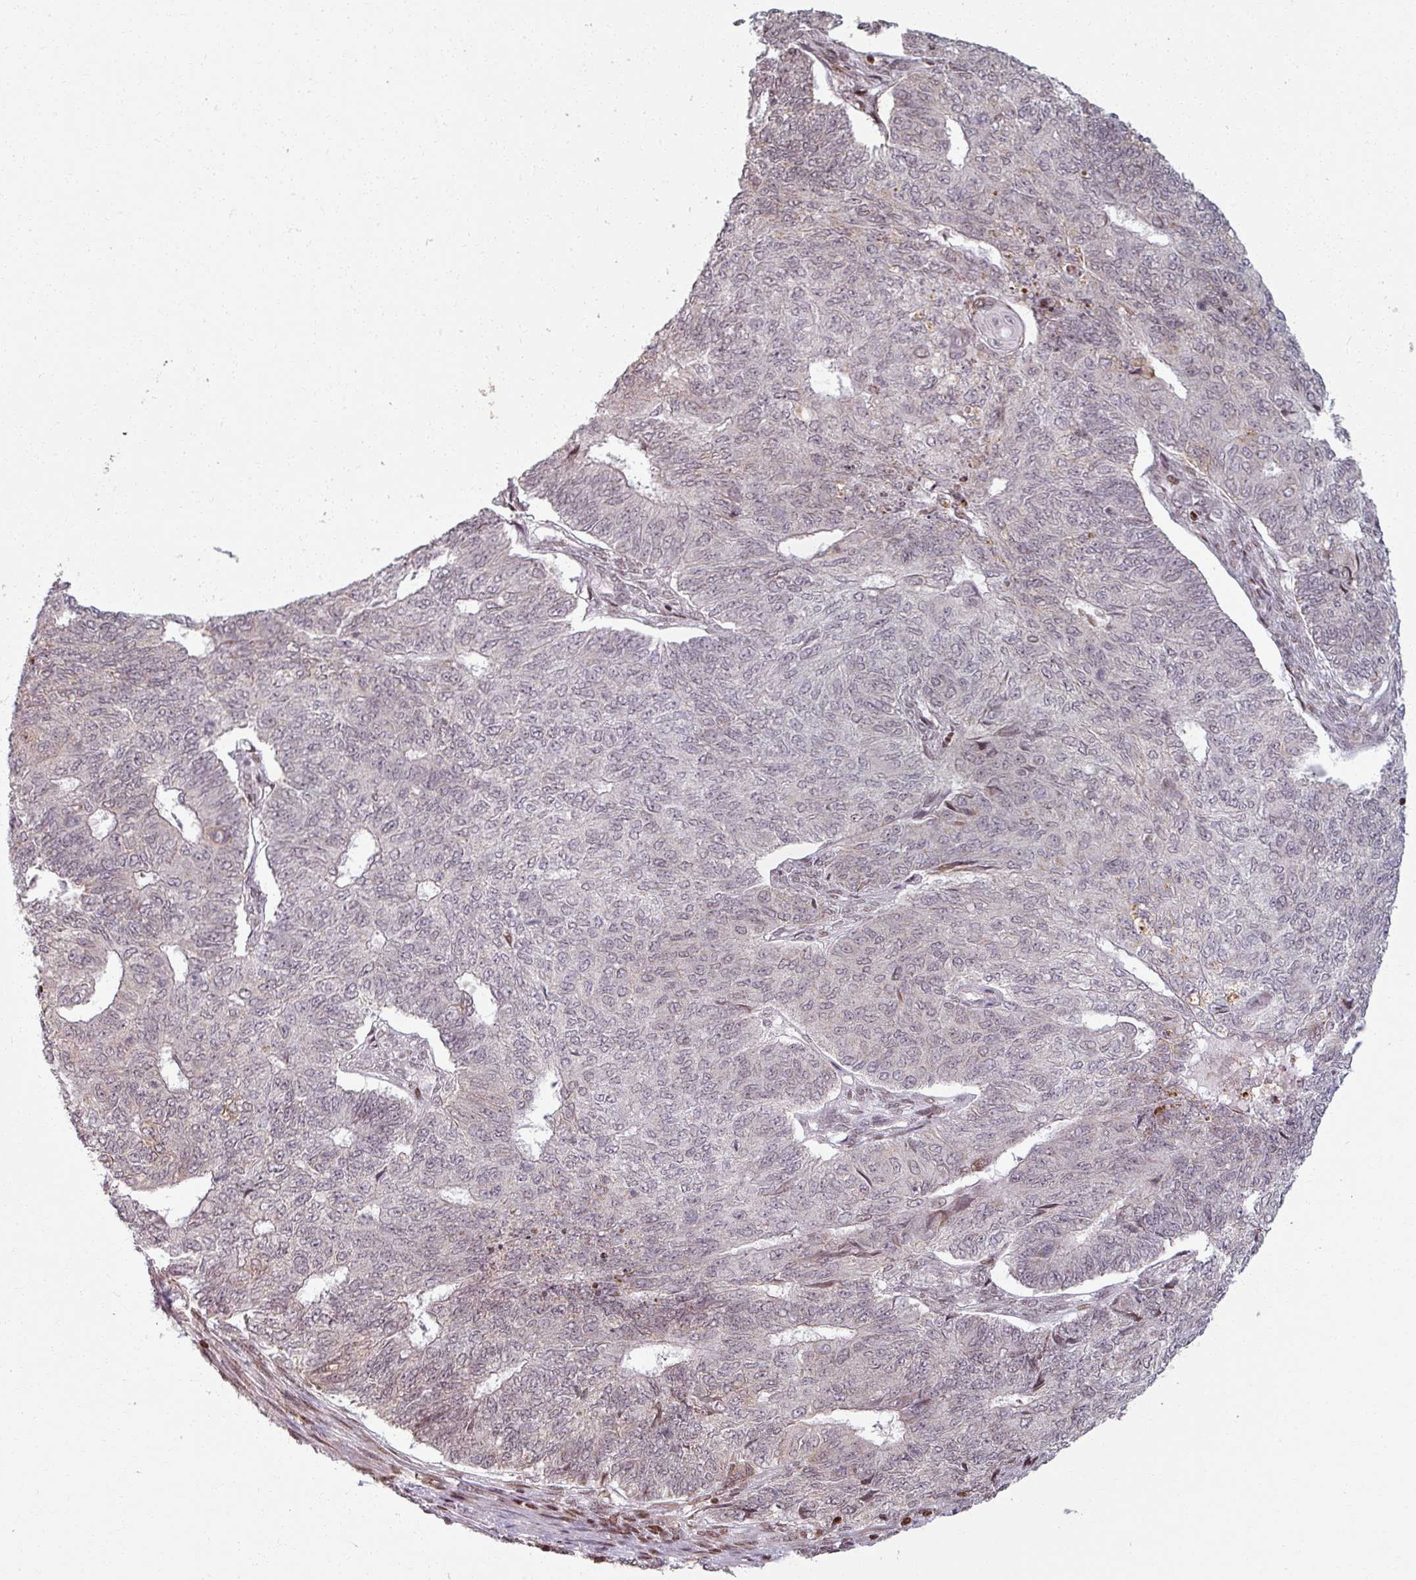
{"staining": {"intensity": "weak", "quantity": "25%-75%", "location": "cytoplasmic/membranous"}, "tissue": "endometrial cancer", "cell_type": "Tumor cells", "image_type": "cancer", "snomed": [{"axis": "morphology", "description": "Adenocarcinoma, NOS"}, {"axis": "topography", "description": "Endometrium"}], "caption": "This is an image of immunohistochemistry staining of endometrial cancer (adenocarcinoma), which shows weak staining in the cytoplasmic/membranous of tumor cells.", "gene": "NCOR1", "patient": {"sex": "female", "age": 32}}